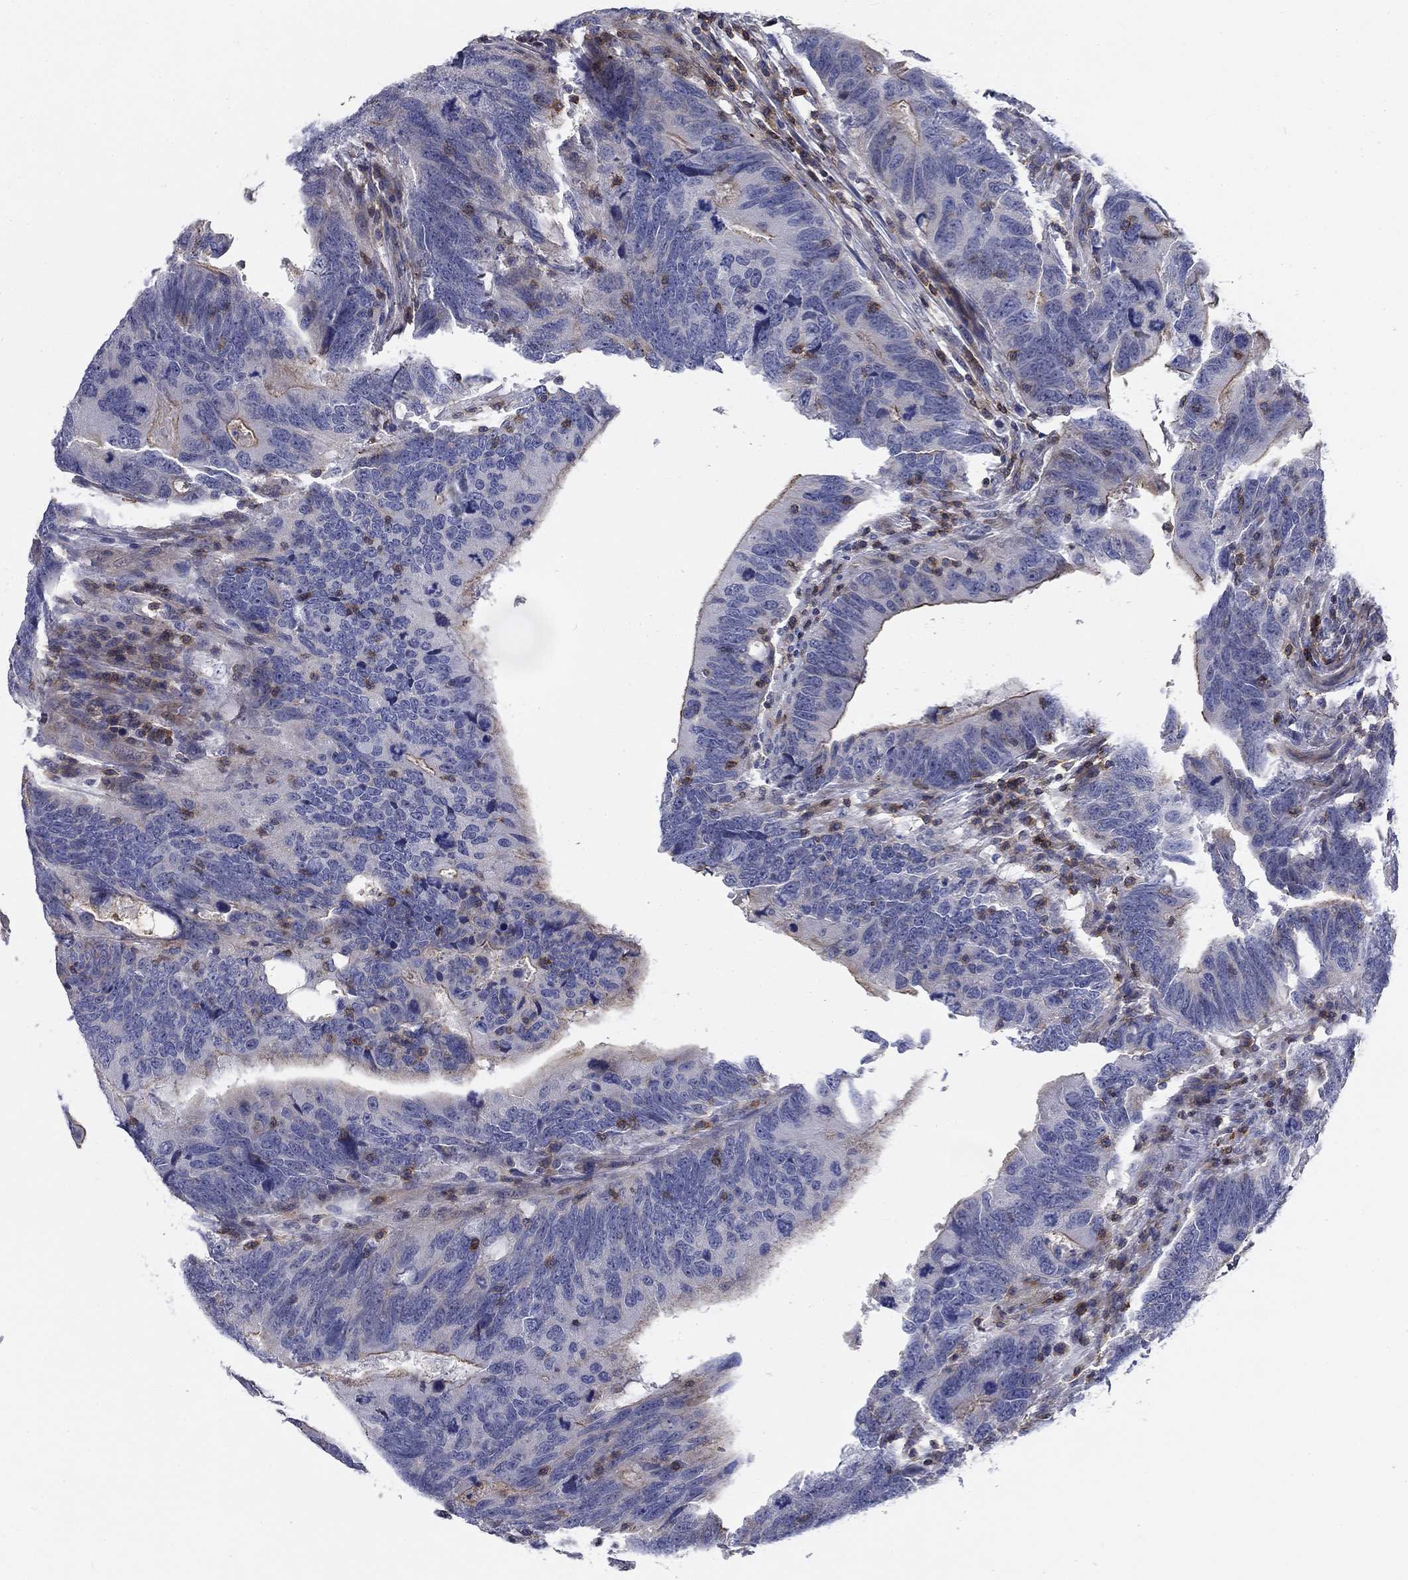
{"staining": {"intensity": "strong", "quantity": "<25%", "location": "cytoplasmic/membranous"}, "tissue": "colorectal cancer", "cell_type": "Tumor cells", "image_type": "cancer", "snomed": [{"axis": "morphology", "description": "Adenocarcinoma, NOS"}, {"axis": "topography", "description": "Colon"}], "caption": "Human adenocarcinoma (colorectal) stained for a protein (brown) exhibits strong cytoplasmic/membranous positive staining in about <25% of tumor cells.", "gene": "SIT1", "patient": {"sex": "female", "age": 77}}